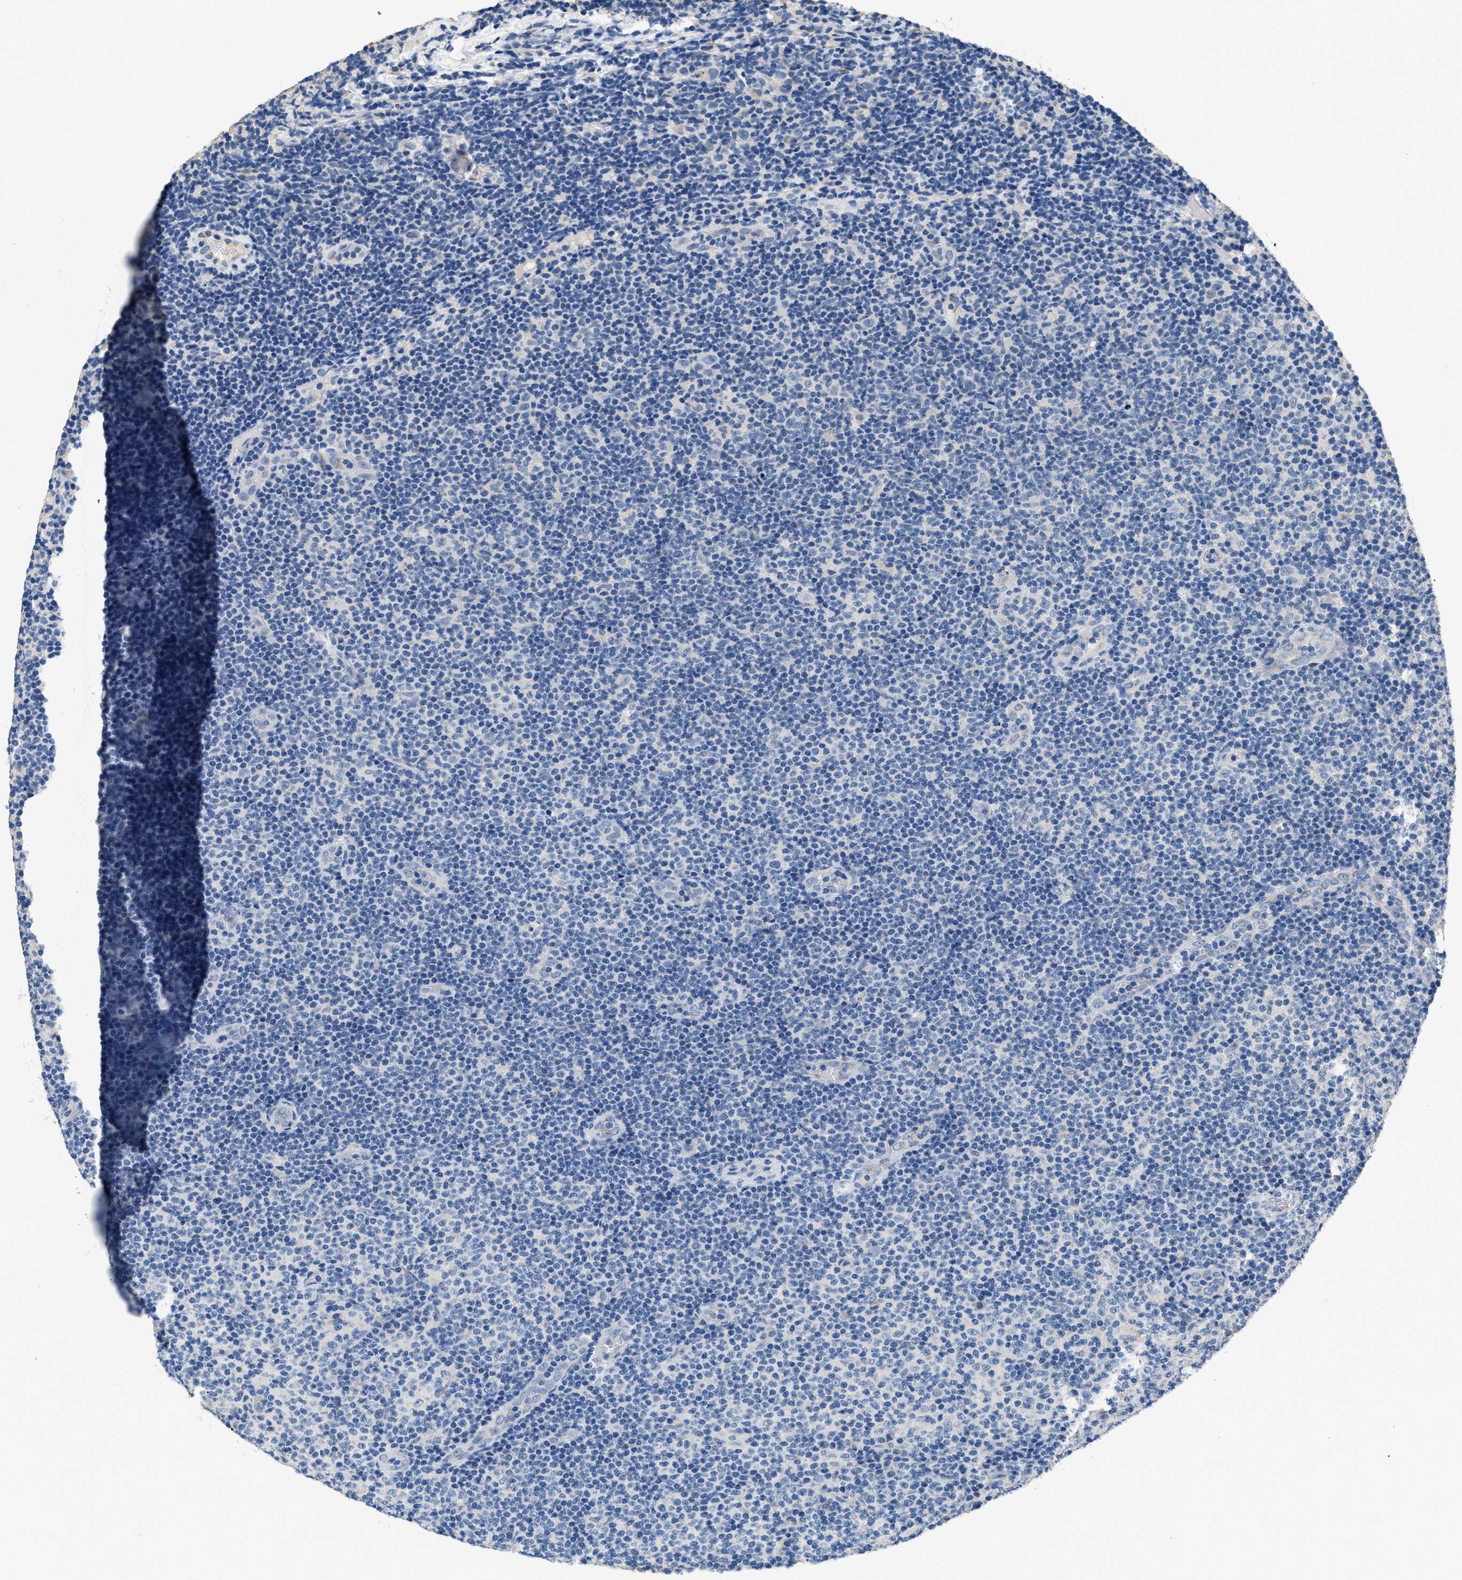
{"staining": {"intensity": "negative", "quantity": "none", "location": "none"}, "tissue": "lymphoma", "cell_type": "Tumor cells", "image_type": "cancer", "snomed": [{"axis": "morphology", "description": "Malignant lymphoma, non-Hodgkin's type, Low grade"}, {"axis": "topography", "description": "Lymph node"}], "caption": "This is an immunohistochemistry (IHC) micrograph of lymphoma. There is no expression in tumor cells.", "gene": "GOLM1", "patient": {"sex": "male", "age": 83}}